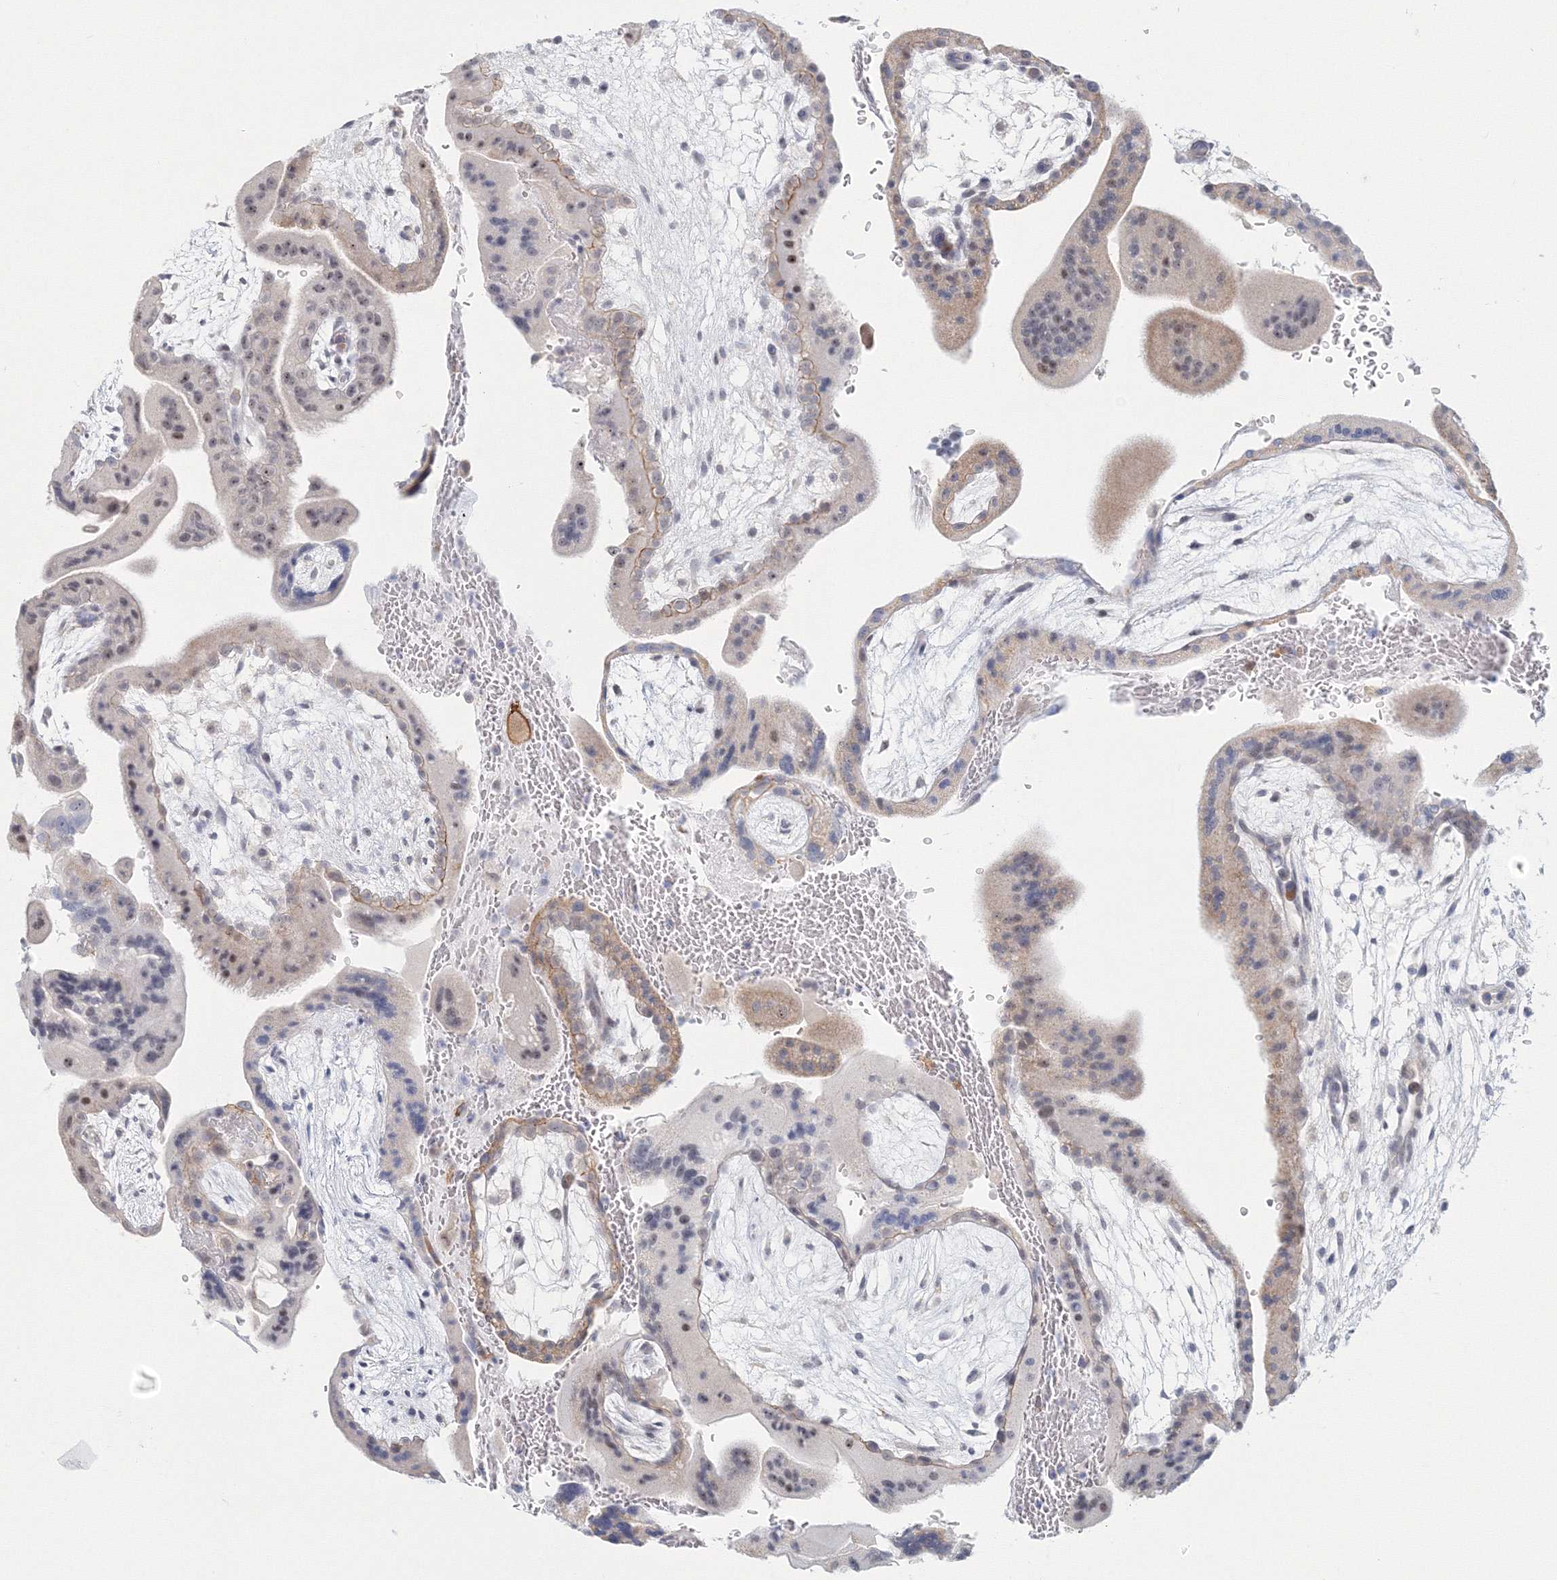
{"staining": {"intensity": "weak", "quantity": "<25%", "location": "cytoplasmic/membranous,nuclear"}, "tissue": "placenta", "cell_type": "Trophoblastic cells", "image_type": "normal", "snomed": [{"axis": "morphology", "description": "Normal tissue, NOS"}, {"axis": "topography", "description": "Placenta"}], "caption": "This is an immunohistochemistry (IHC) histopathology image of unremarkable human placenta. There is no staining in trophoblastic cells.", "gene": "VSIG1", "patient": {"sex": "female", "age": 35}}